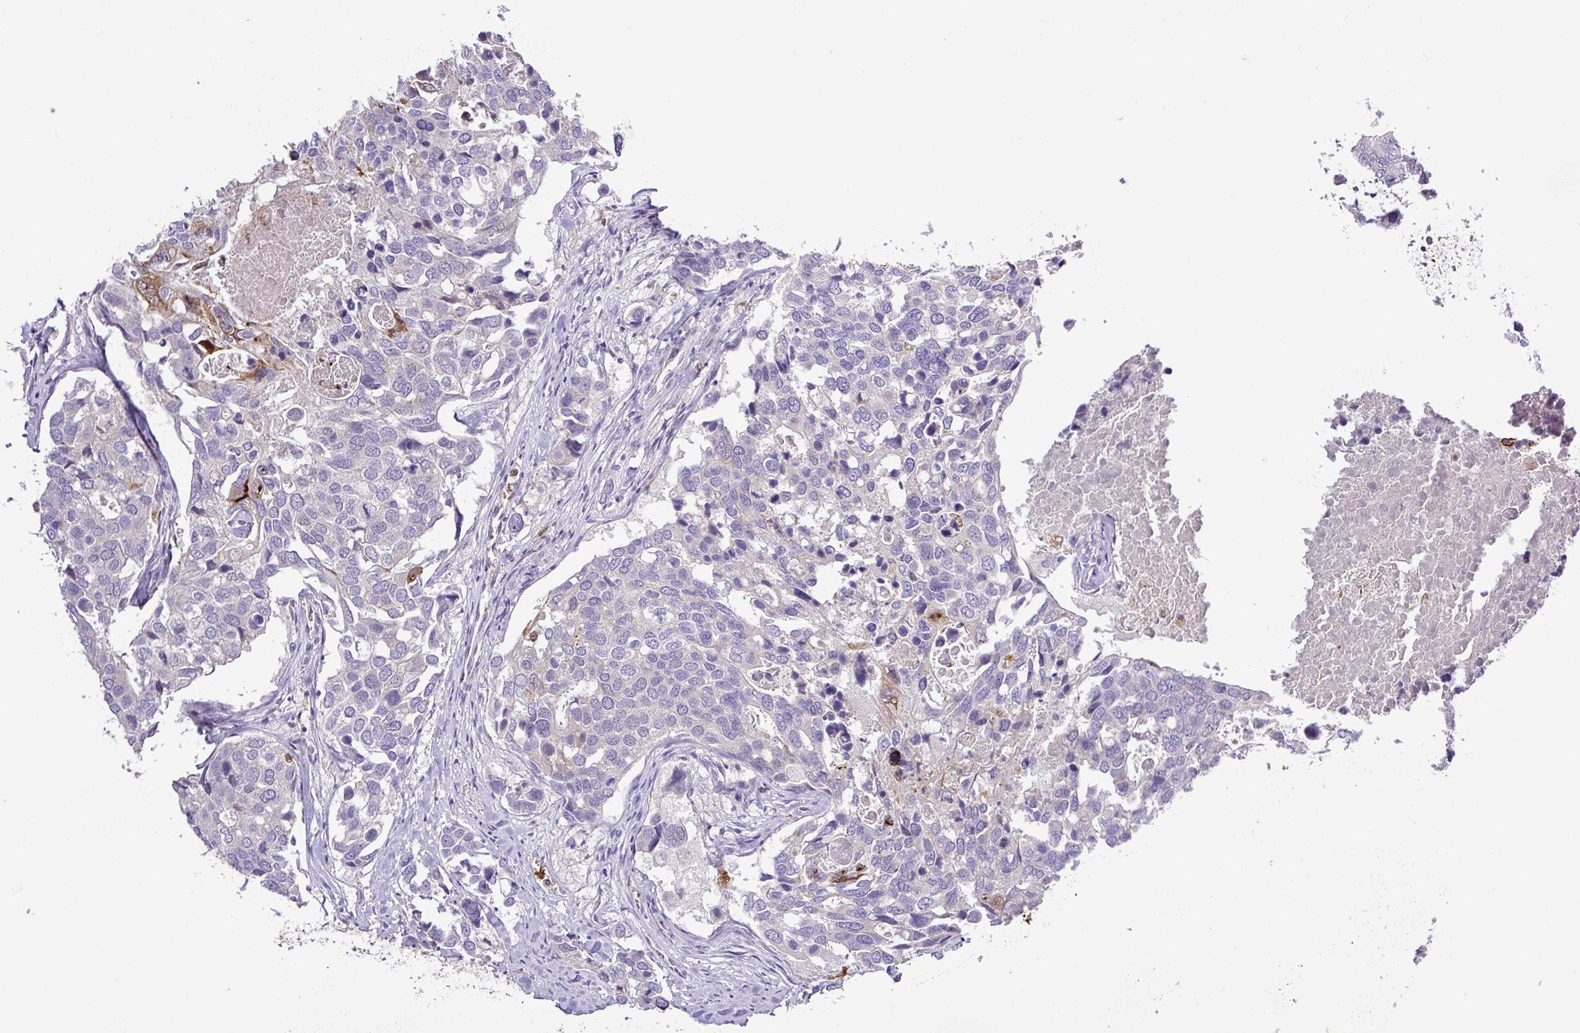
{"staining": {"intensity": "negative", "quantity": "none", "location": "none"}, "tissue": "breast cancer", "cell_type": "Tumor cells", "image_type": "cancer", "snomed": [{"axis": "morphology", "description": "Duct carcinoma"}, {"axis": "topography", "description": "Breast"}], "caption": "An image of human breast cancer is negative for staining in tumor cells. The staining is performed using DAB brown chromogen with nuclei counter-stained in using hematoxylin.", "gene": "MGAT4B", "patient": {"sex": "female", "age": 83}}